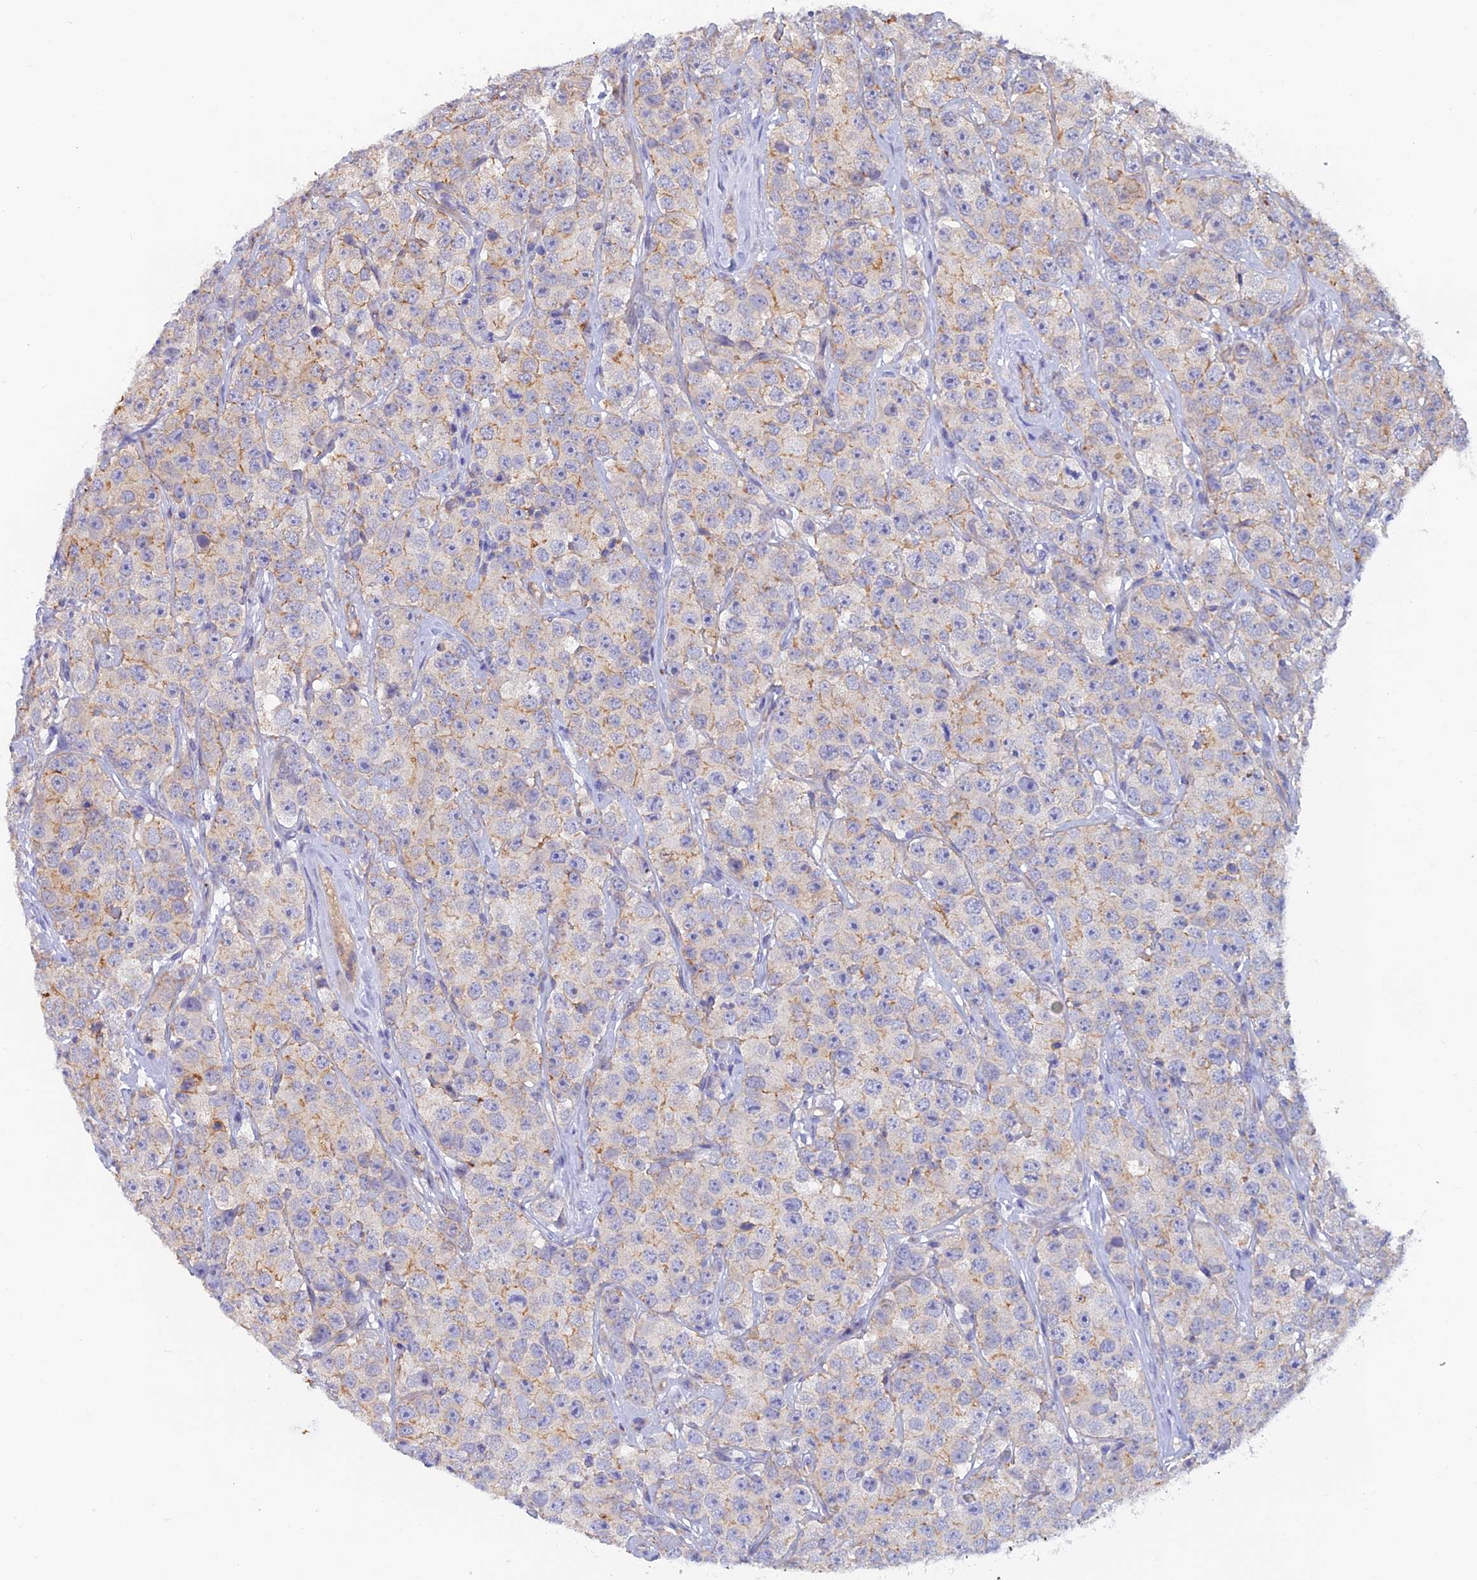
{"staining": {"intensity": "weak", "quantity": "<25%", "location": "cytoplasmic/membranous"}, "tissue": "testis cancer", "cell_type": "Tumor cells", "image_type": "cancer", "snomed": [{"axis": "morphology", "description": "Seminoma, NOS"}, {"axis": "topography", "description": "Testis"}], "caption": "DAB (3,3'-diaminobenzidine) immunohistochemical staining of testis cancer (seminoma) exhibits no significant positivity in tumor cells.", "gene": "FZR1", "patient": {"sex": "male", "age": 28}}